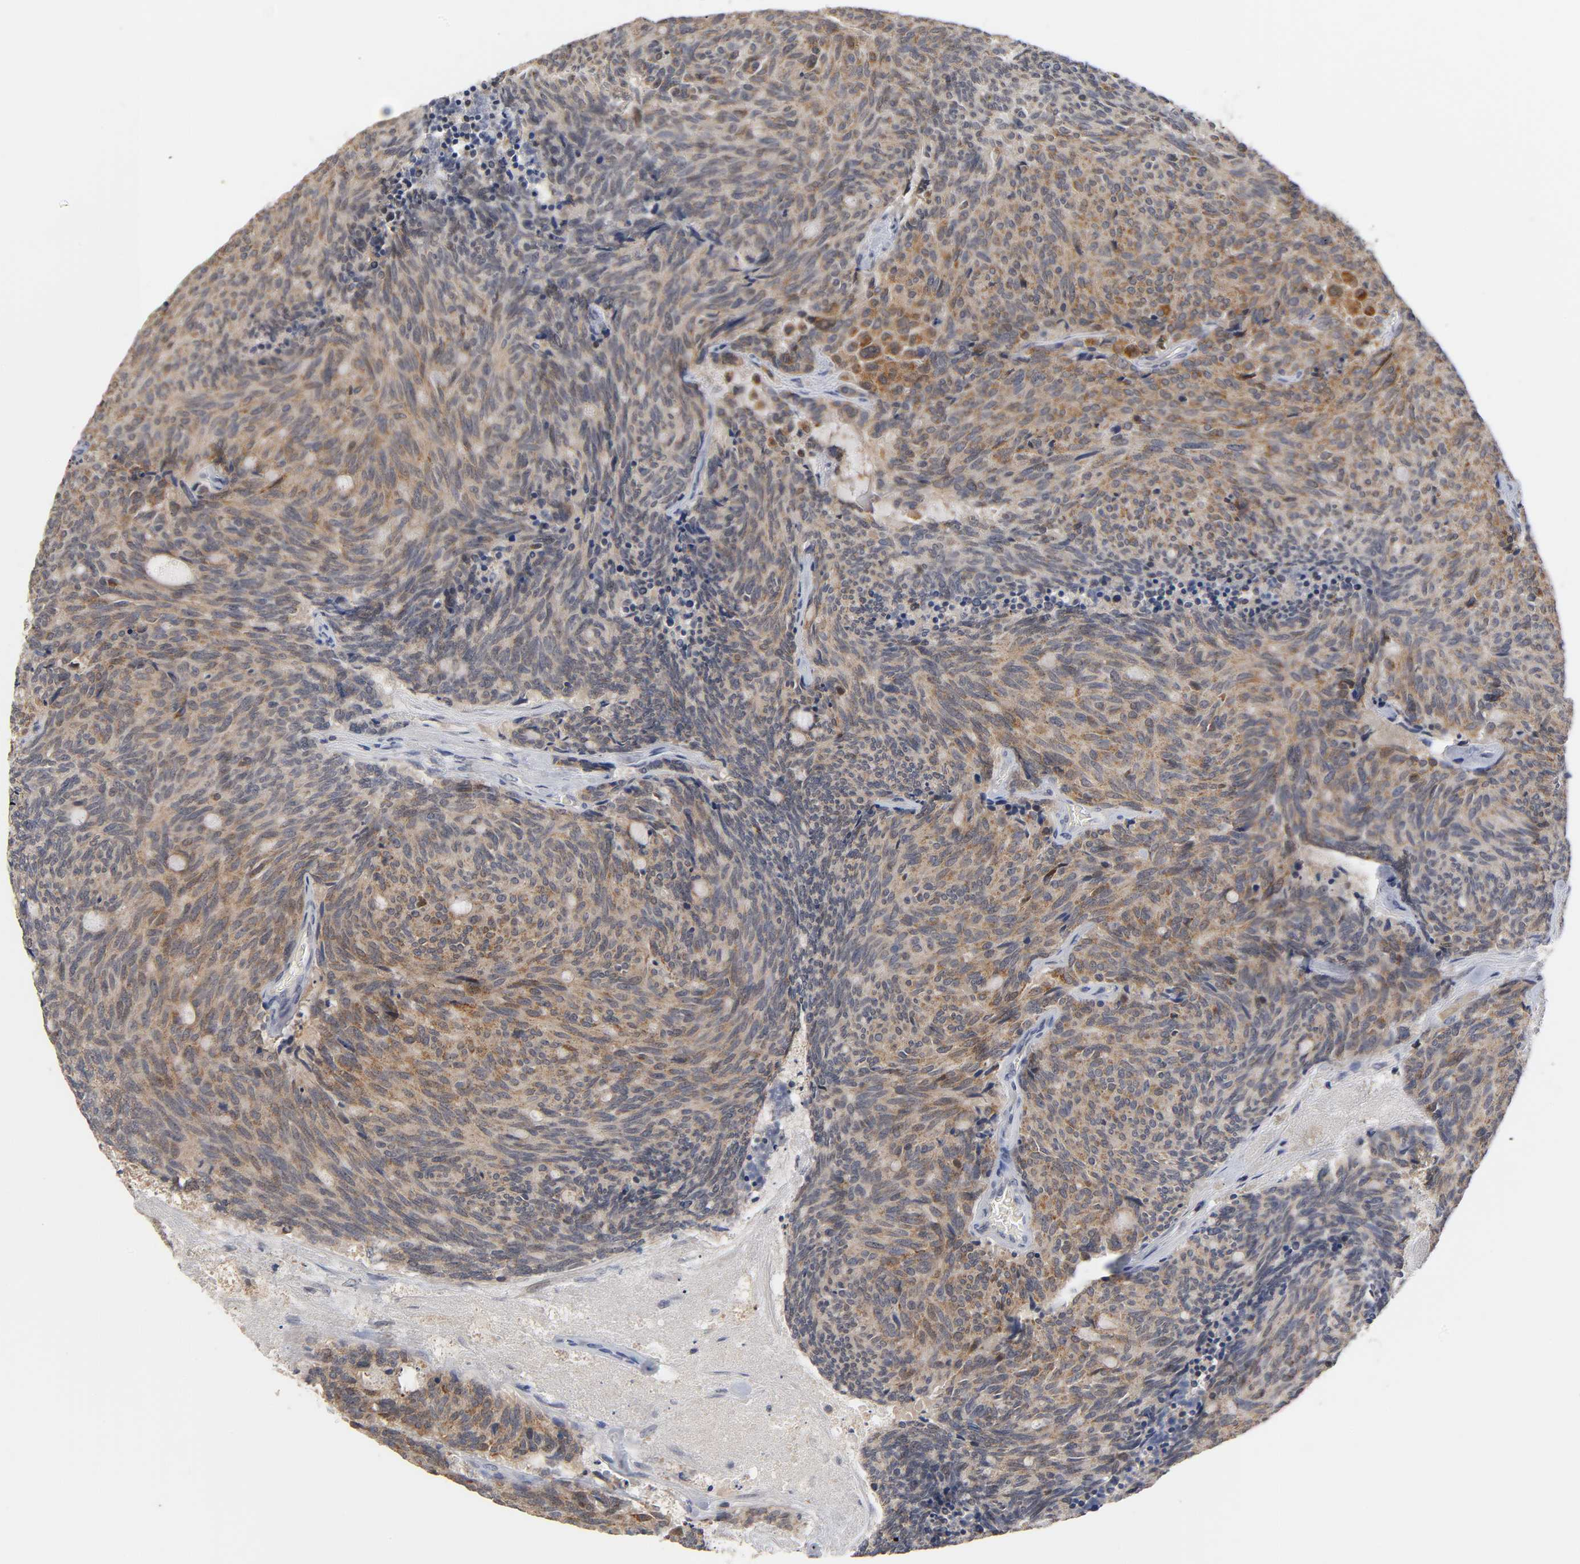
{"staining": {"intensity": "strong", "quantity": ">75%", "location": "cytoplasmic/membranous,nuclear"}, "tissue": "carcinoid", "cell_type": "Tumor cells", "image_type": "cancer", "snomed": [{"axis": "morphology", "description": "Carcinoid, malignant, NOS"}, {"axis": "topography", "description": "Pancreas"}], "caption": "Brown immunohistochemical staining in human carcinoid demonstrates strong cytoplasmic/membranous and nuclear expression in about >75% of tumor cells.", "gene": "GSTZ1", "patient": {"sex": "female", "age": 54}}